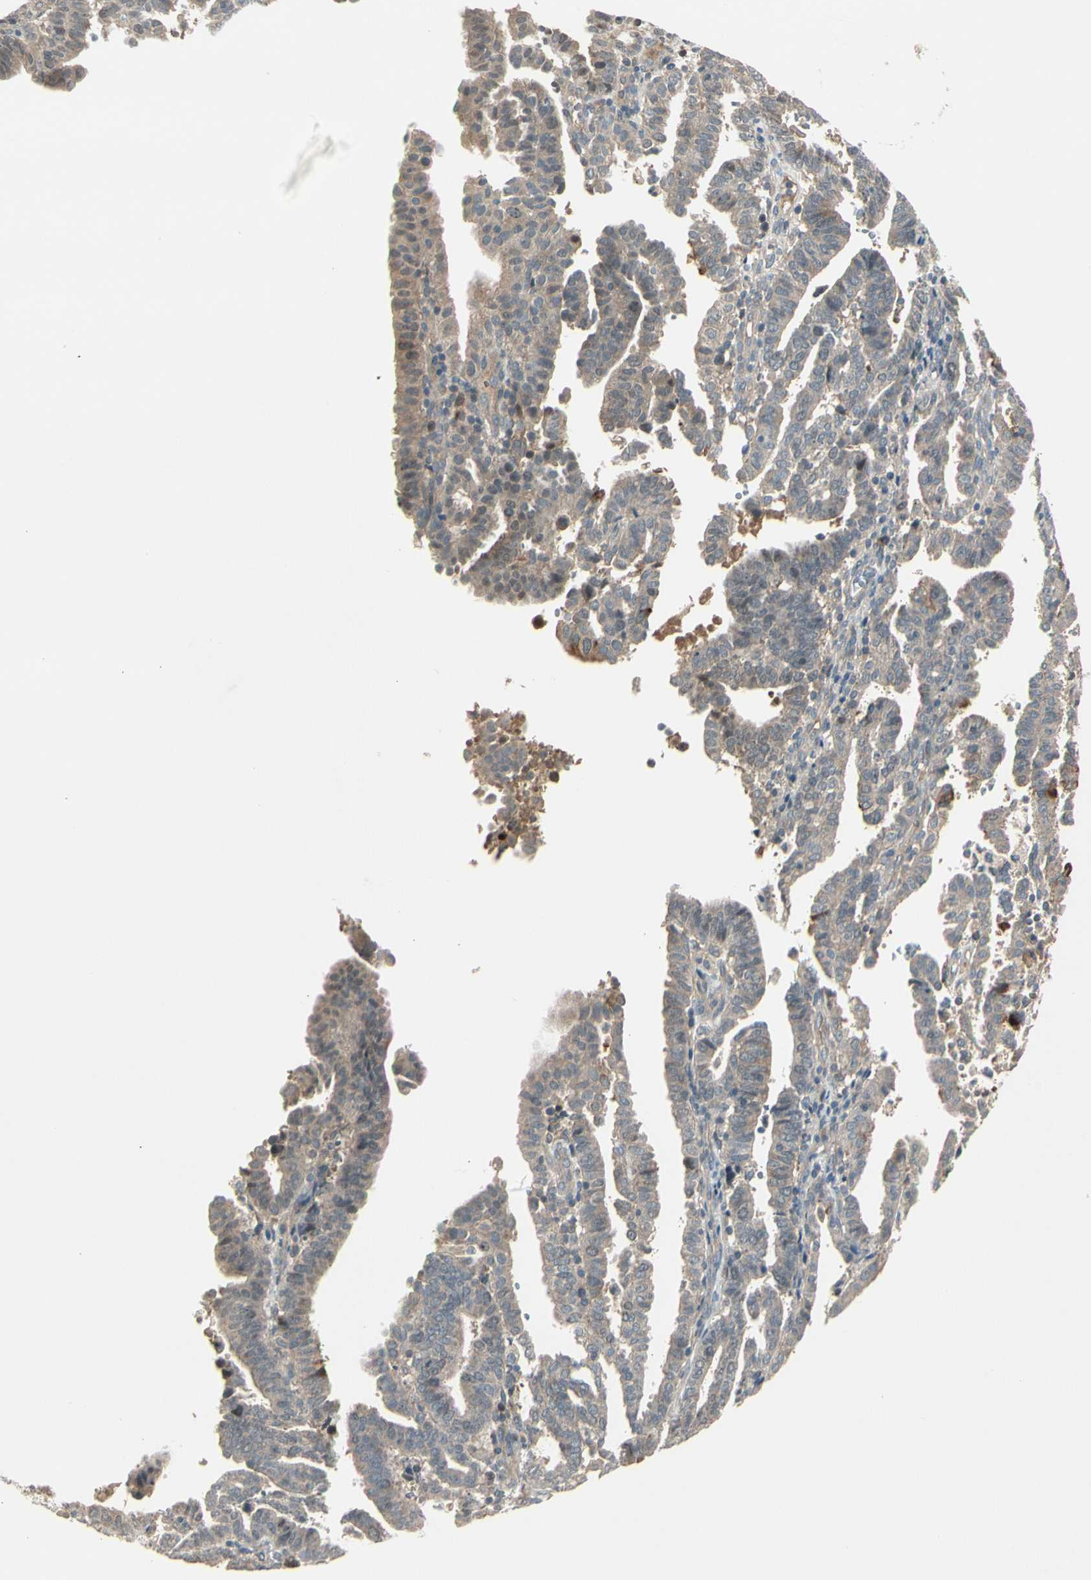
{"staining": {"intensity": "negative", "quantity": "none", "location": "none"}, "tissue": "endometrial cancer", "cell_type": "Tumor cells", "image_type": "cancer", "snomed": [{"axis": "morphology", "description": "Adenocarcinoma, NOS"}, {"axis": "topography", "description": "Uterus"}], "caption": "A high-resolution image shows immunohistochemistry (IHC) staining of endometrial cancer (adenocarcinoma), which reveals no significant expression in tumor cells. Nuclei are stained in blue.", "gene": "FHDC1", "patient": {"sex": "female", "age": 83}}